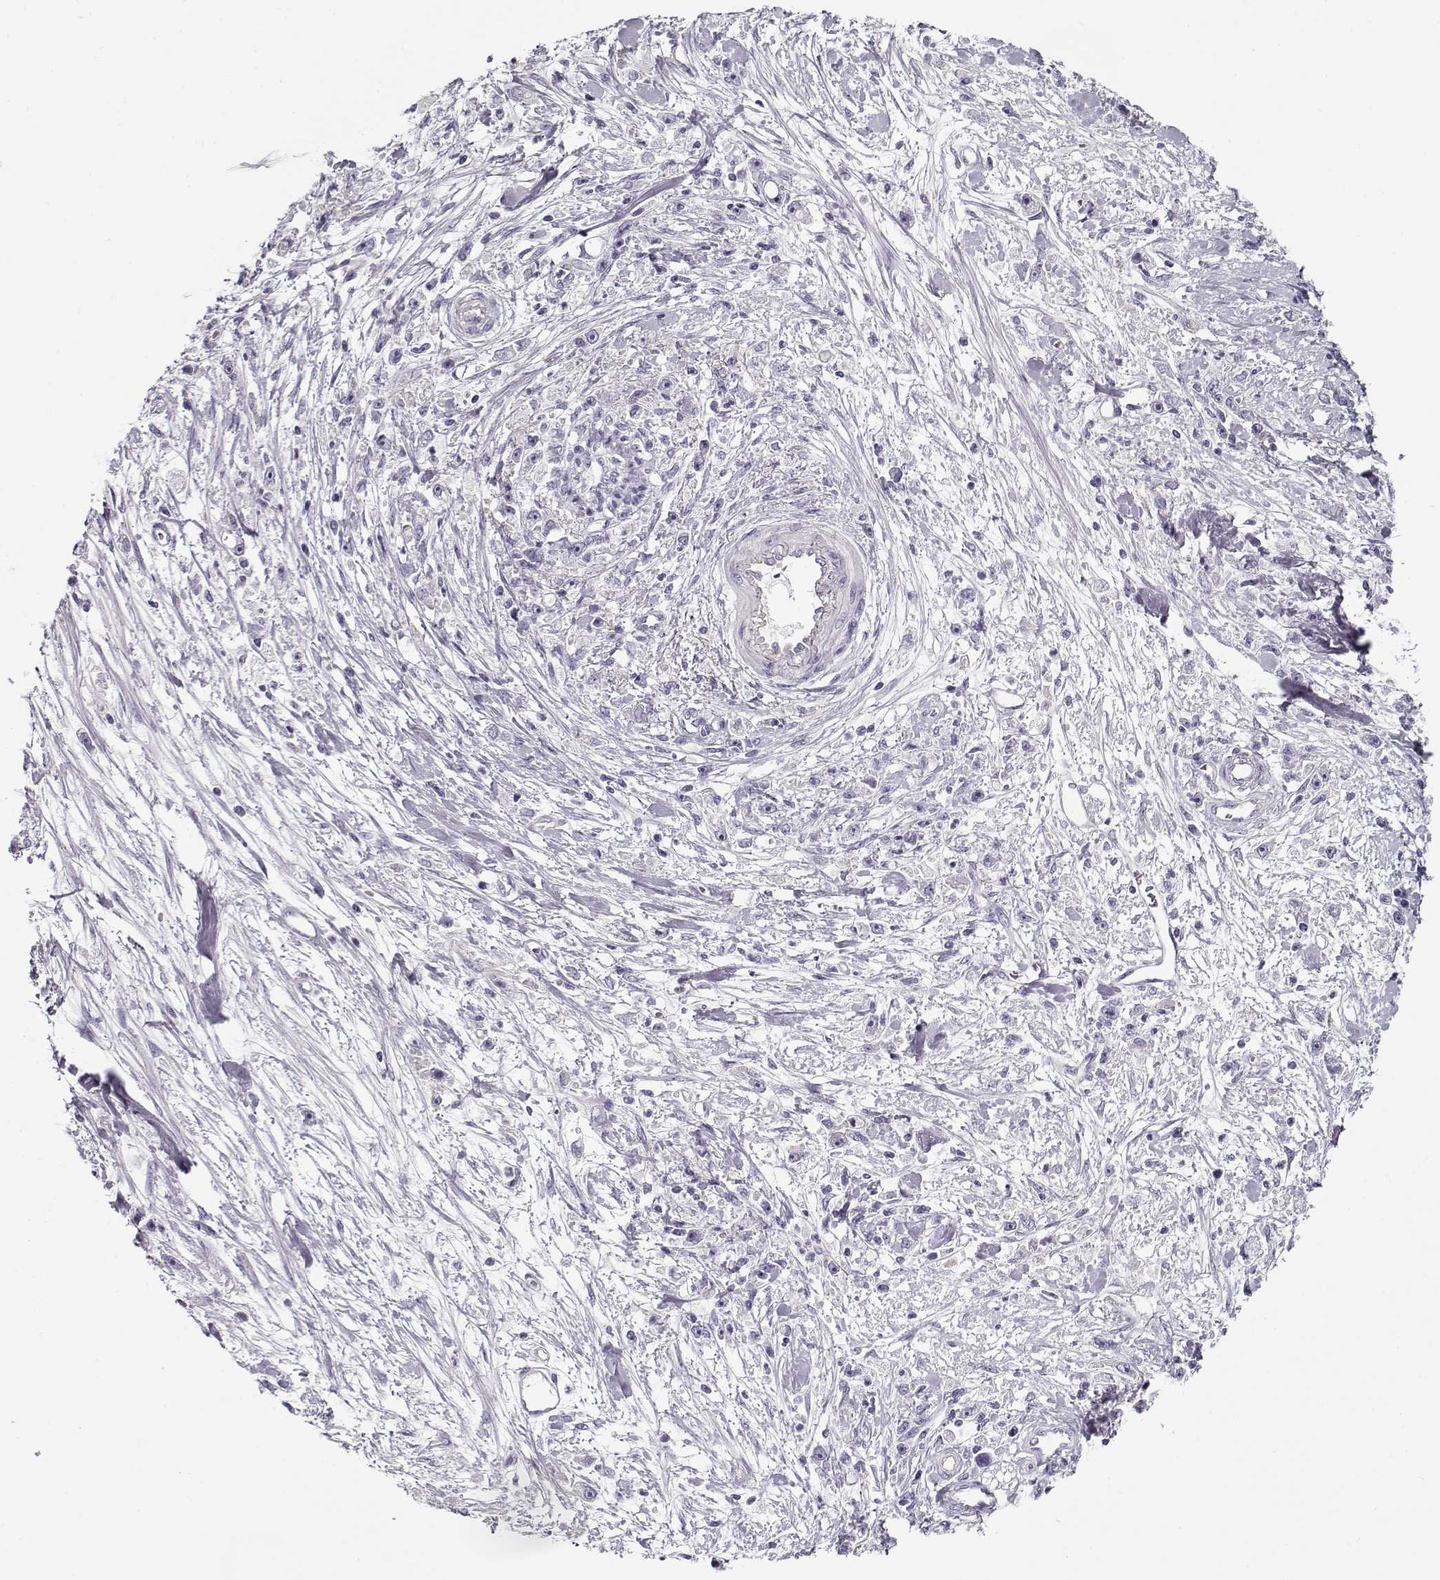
{"staining": {"intensity": "negative", "quantity": "none", "location": "none"}, "tissue": "stomach cancer", "cell_type": "Tumor cells", "image_type": "cancer", "snomed": [{"axis": "morphology", "description": "Adenocarcinoma, NOS"}, {"axis": "topography", "description": "Stomach"}], "caption": "This is an immunohistochemistry image of human stomach cancer (adenocarcinoma). There is no staining in tumor cells.", "gene": "CCDC136", "patient": {"sex": "female", "age": 59}}